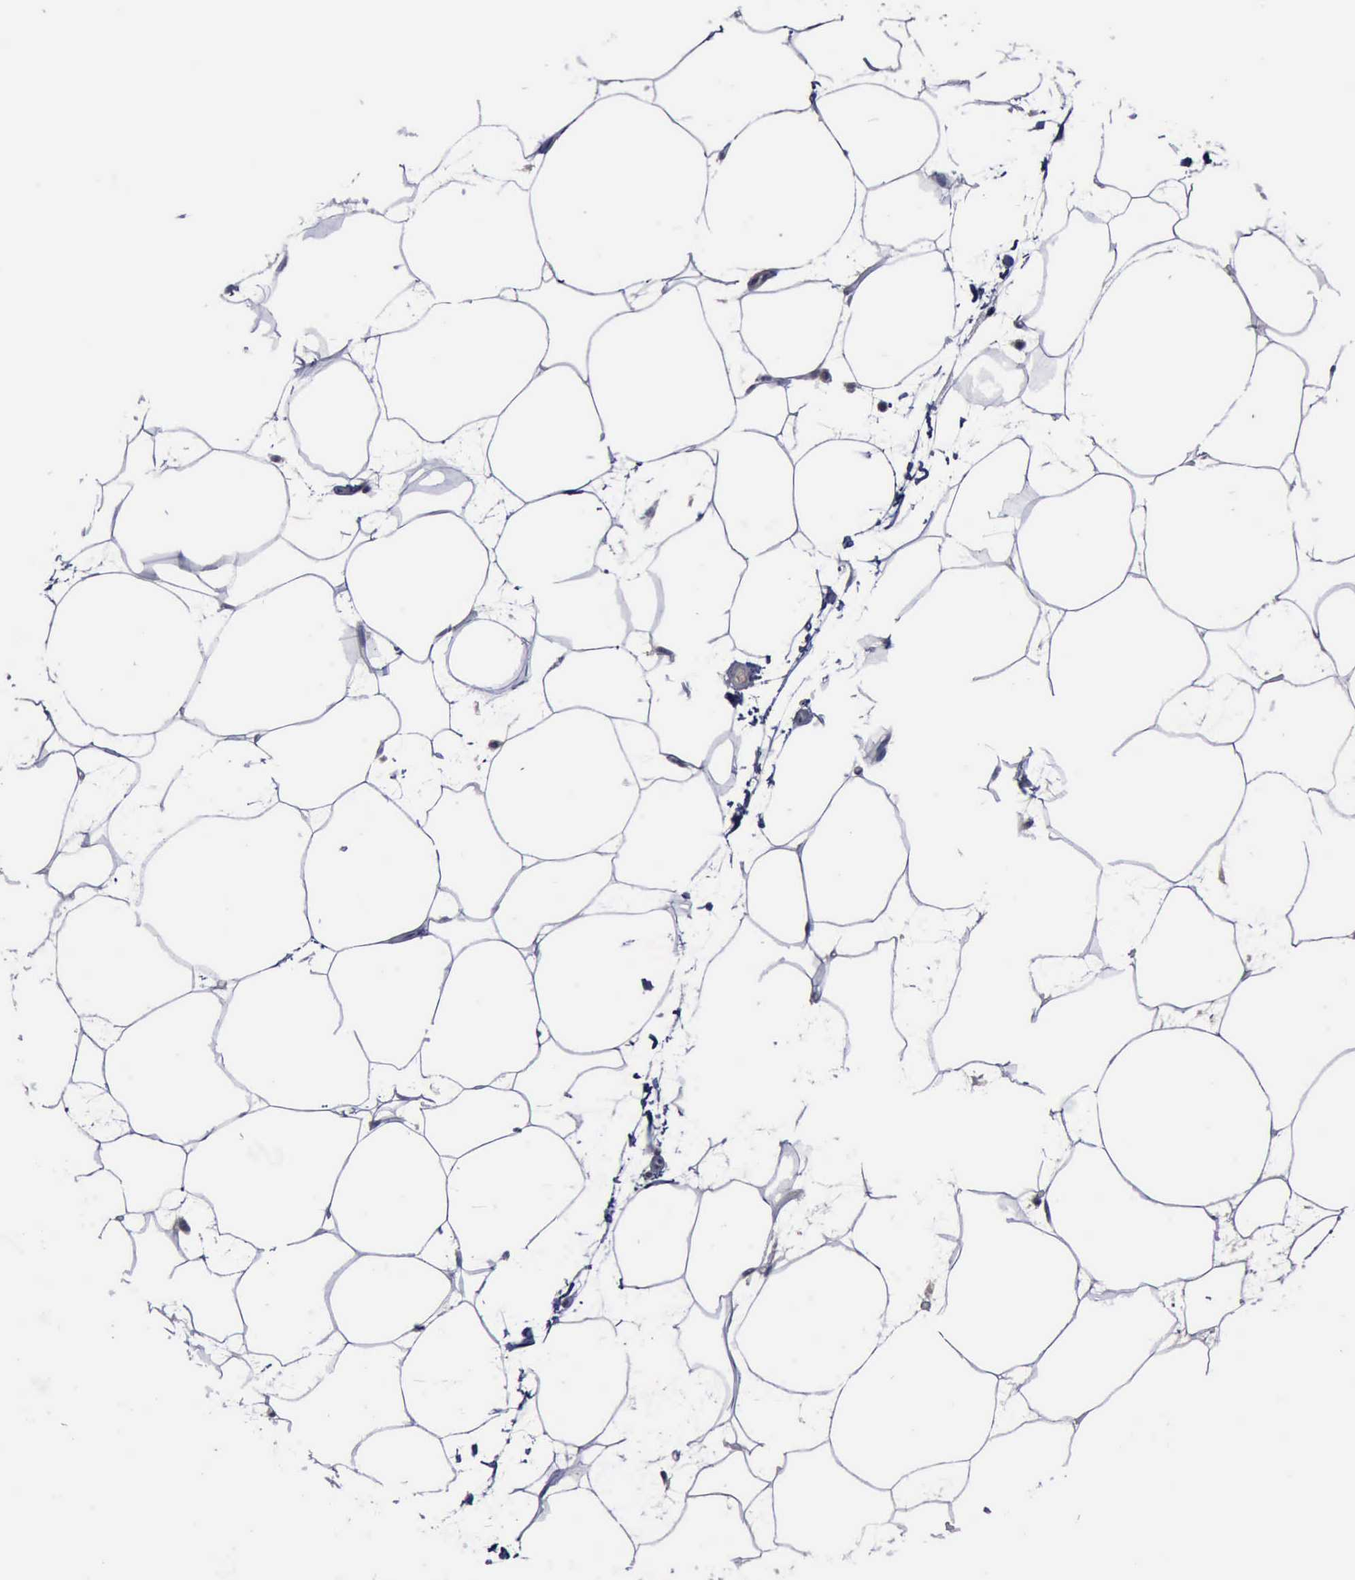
{"staining": {"intensity": "negative", "quantity": "none", "location": "none"}, "tissue": "adipose tissue", "cell_type": "Adipocytes", "image_type": "normal", "snomed": [{"axis": "morphology", "description": "Normal tissue, NOS"}, {"axis": "morphology", "description": "Duct carcinoma"}, {"axis": "topography", "description": "Breast"}, {"axis": "topography", "description": "Adipose tissue"}], "caption": "This is a histopathology image of immunohistochemistry staining of benign adipose tissue, which shows no staining in adipocytes.", "gene": "MYO18B", "patient": {"sex": "female", "age": 37}}